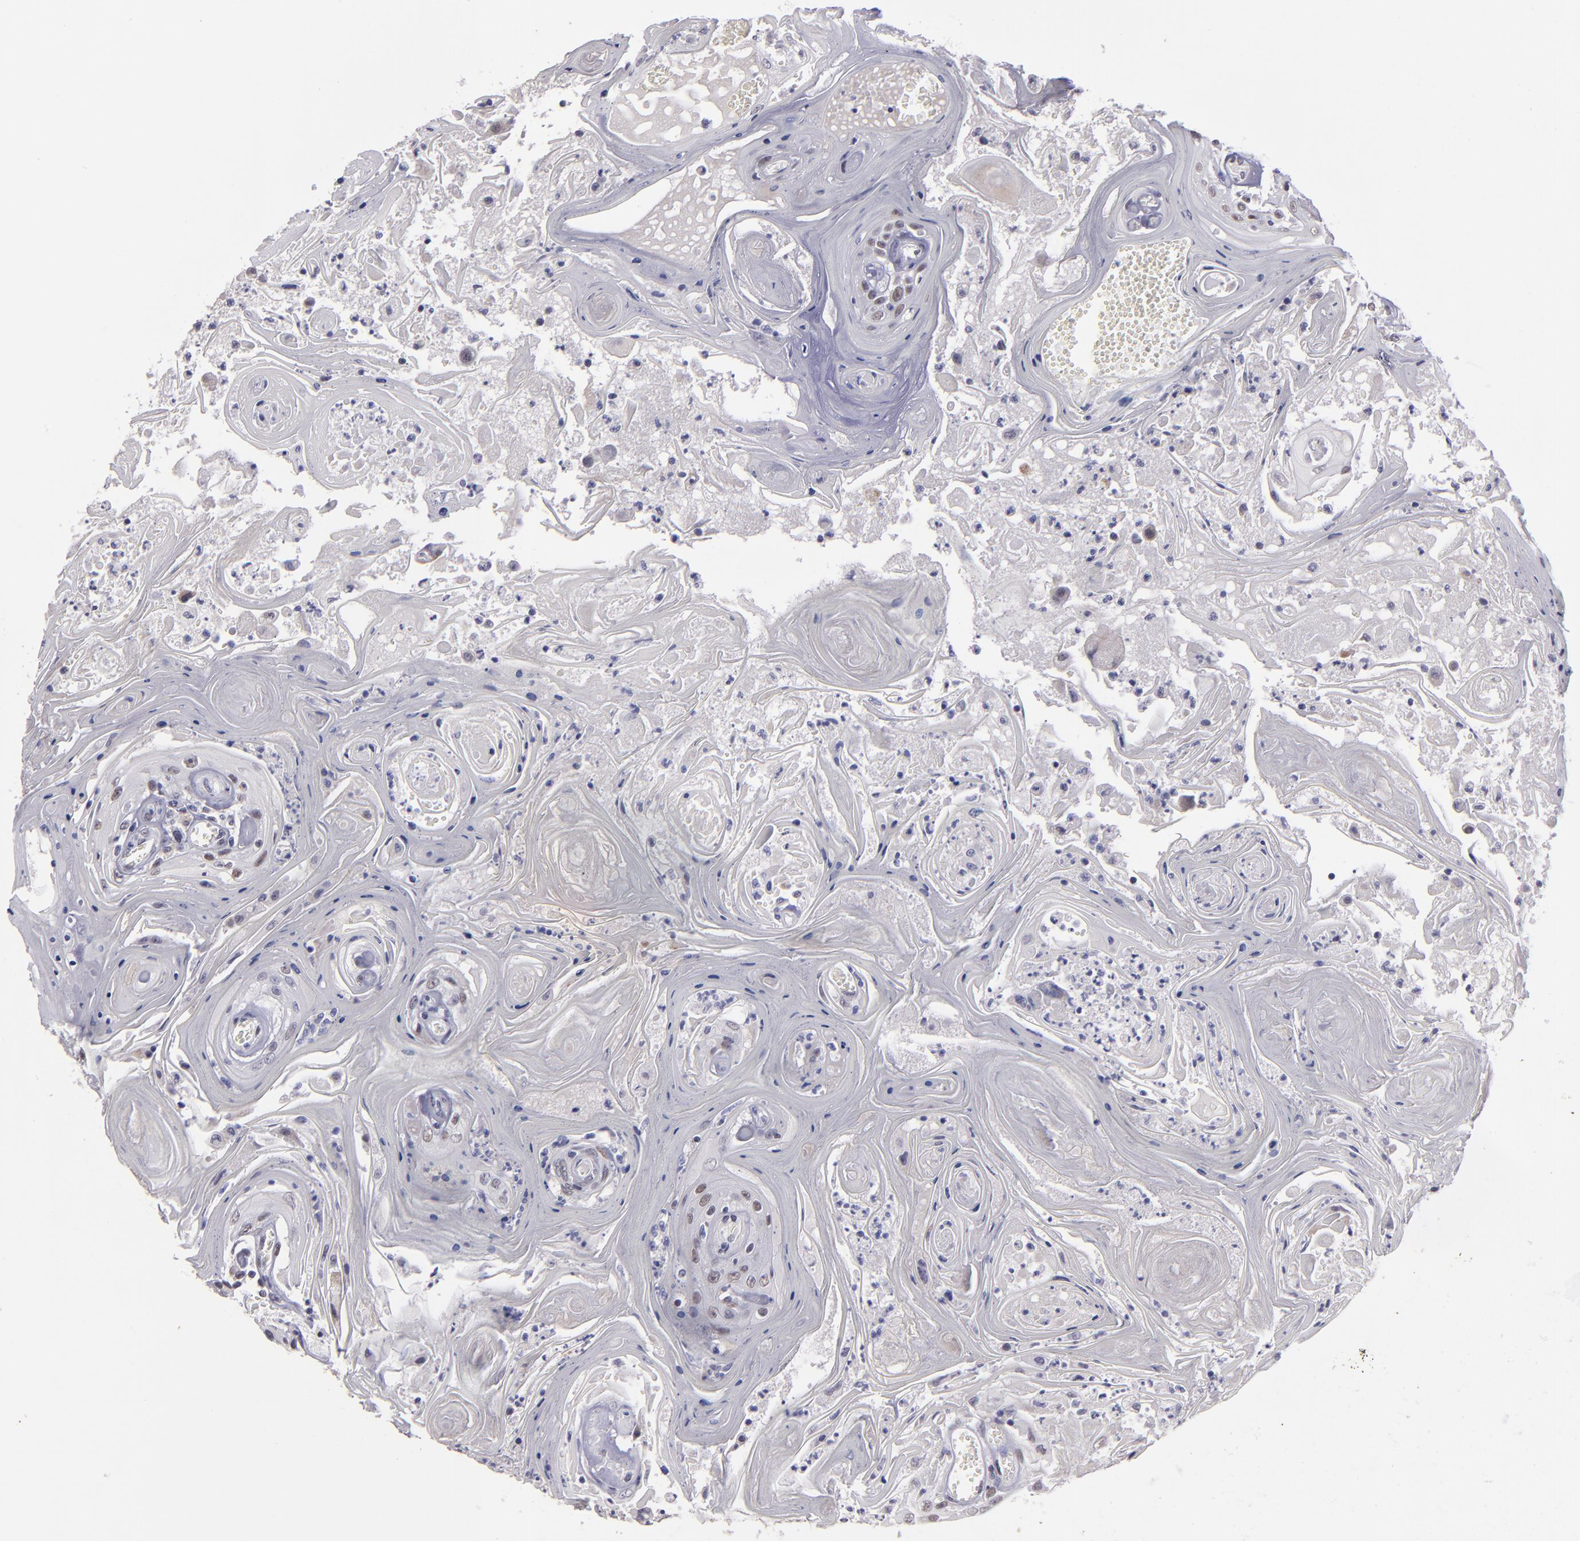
{"staining": {"intensity": "weak", "quantity": "25%-75%", "location": "nuclear"}, "tissue": "head and neck cancer", "cell_type": "Tumor cells", "image_type": "cancer", "snomed": [{"axis": "morphology", "description": "Squamous cell carcinoma, NOS"}, {"axis": "topography", "description": "Oral tissue"}, {"axis": "topography", "description": "Head-Neck"}], "caption": "Protein analysis of head and neck cancer tissue demonstrates weak nuclear staining in approximately 25%-75% of tumor cells.", "gene": "OTUB2", "patient": {"sex": "female", "age": 76}}